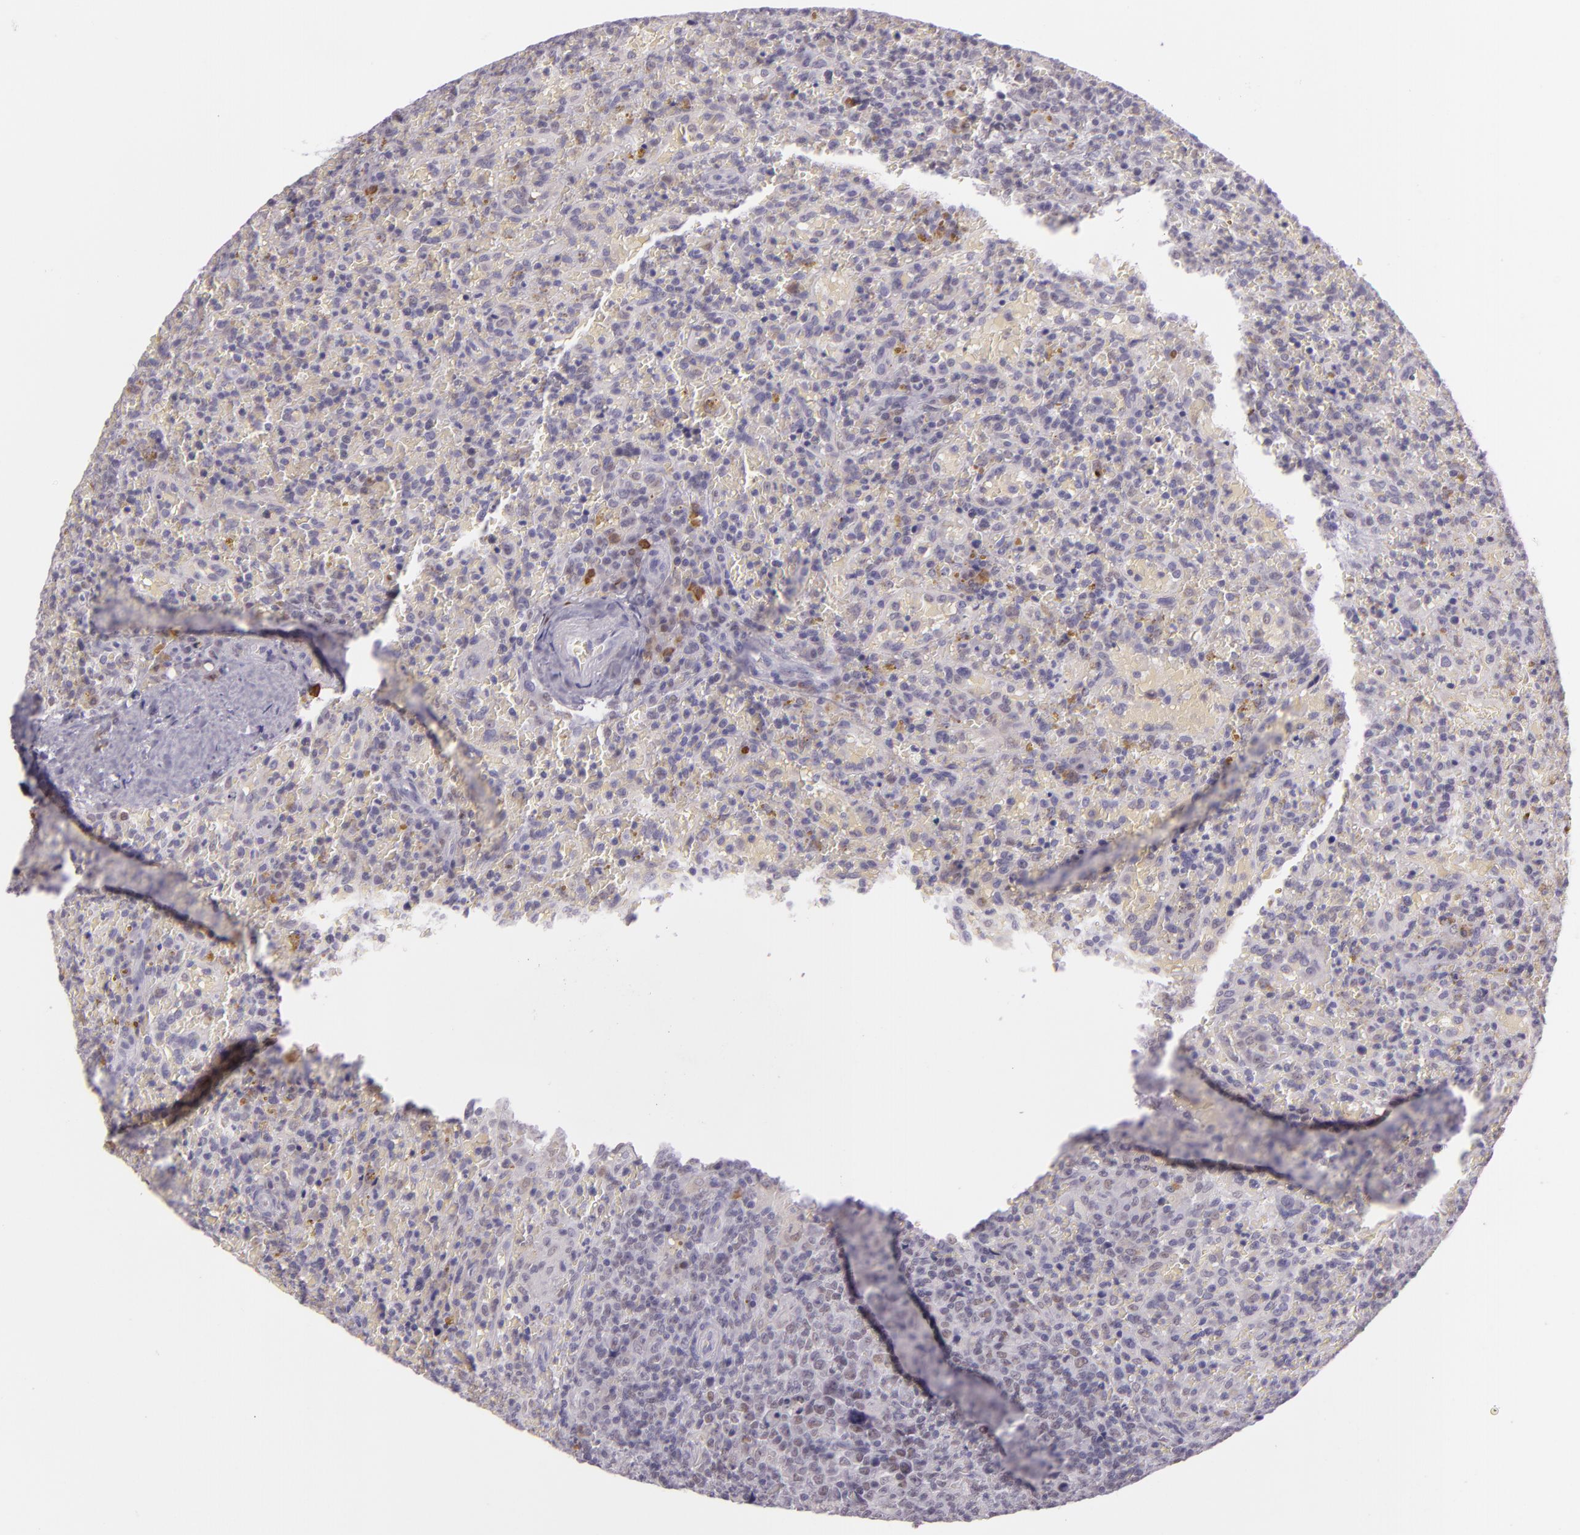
{"staining": {"intensity": "weak", "quantity": "<25%", "location": "nuclear"}, "tissue": "lymphoma", "cell_type": "Tumor cells", "image_type": "cancer", "snomed": [{"axis": "morphology", "description": "Malignant lymphoma, non-Hodgkin's type, High grade"}, {"axis": "topography", "description": "Spleen"}, {"axis": "topography", "description": "Lymph node"}], "caption": "Immunohistochemistry (IHC) micrograph of lymphoma stained for a protein (brown), which shows no staining in tumor cells. Nuclei are stained in blue.", "gene": "CHEK2", "patient": {"sex": "female", "age": 70}}